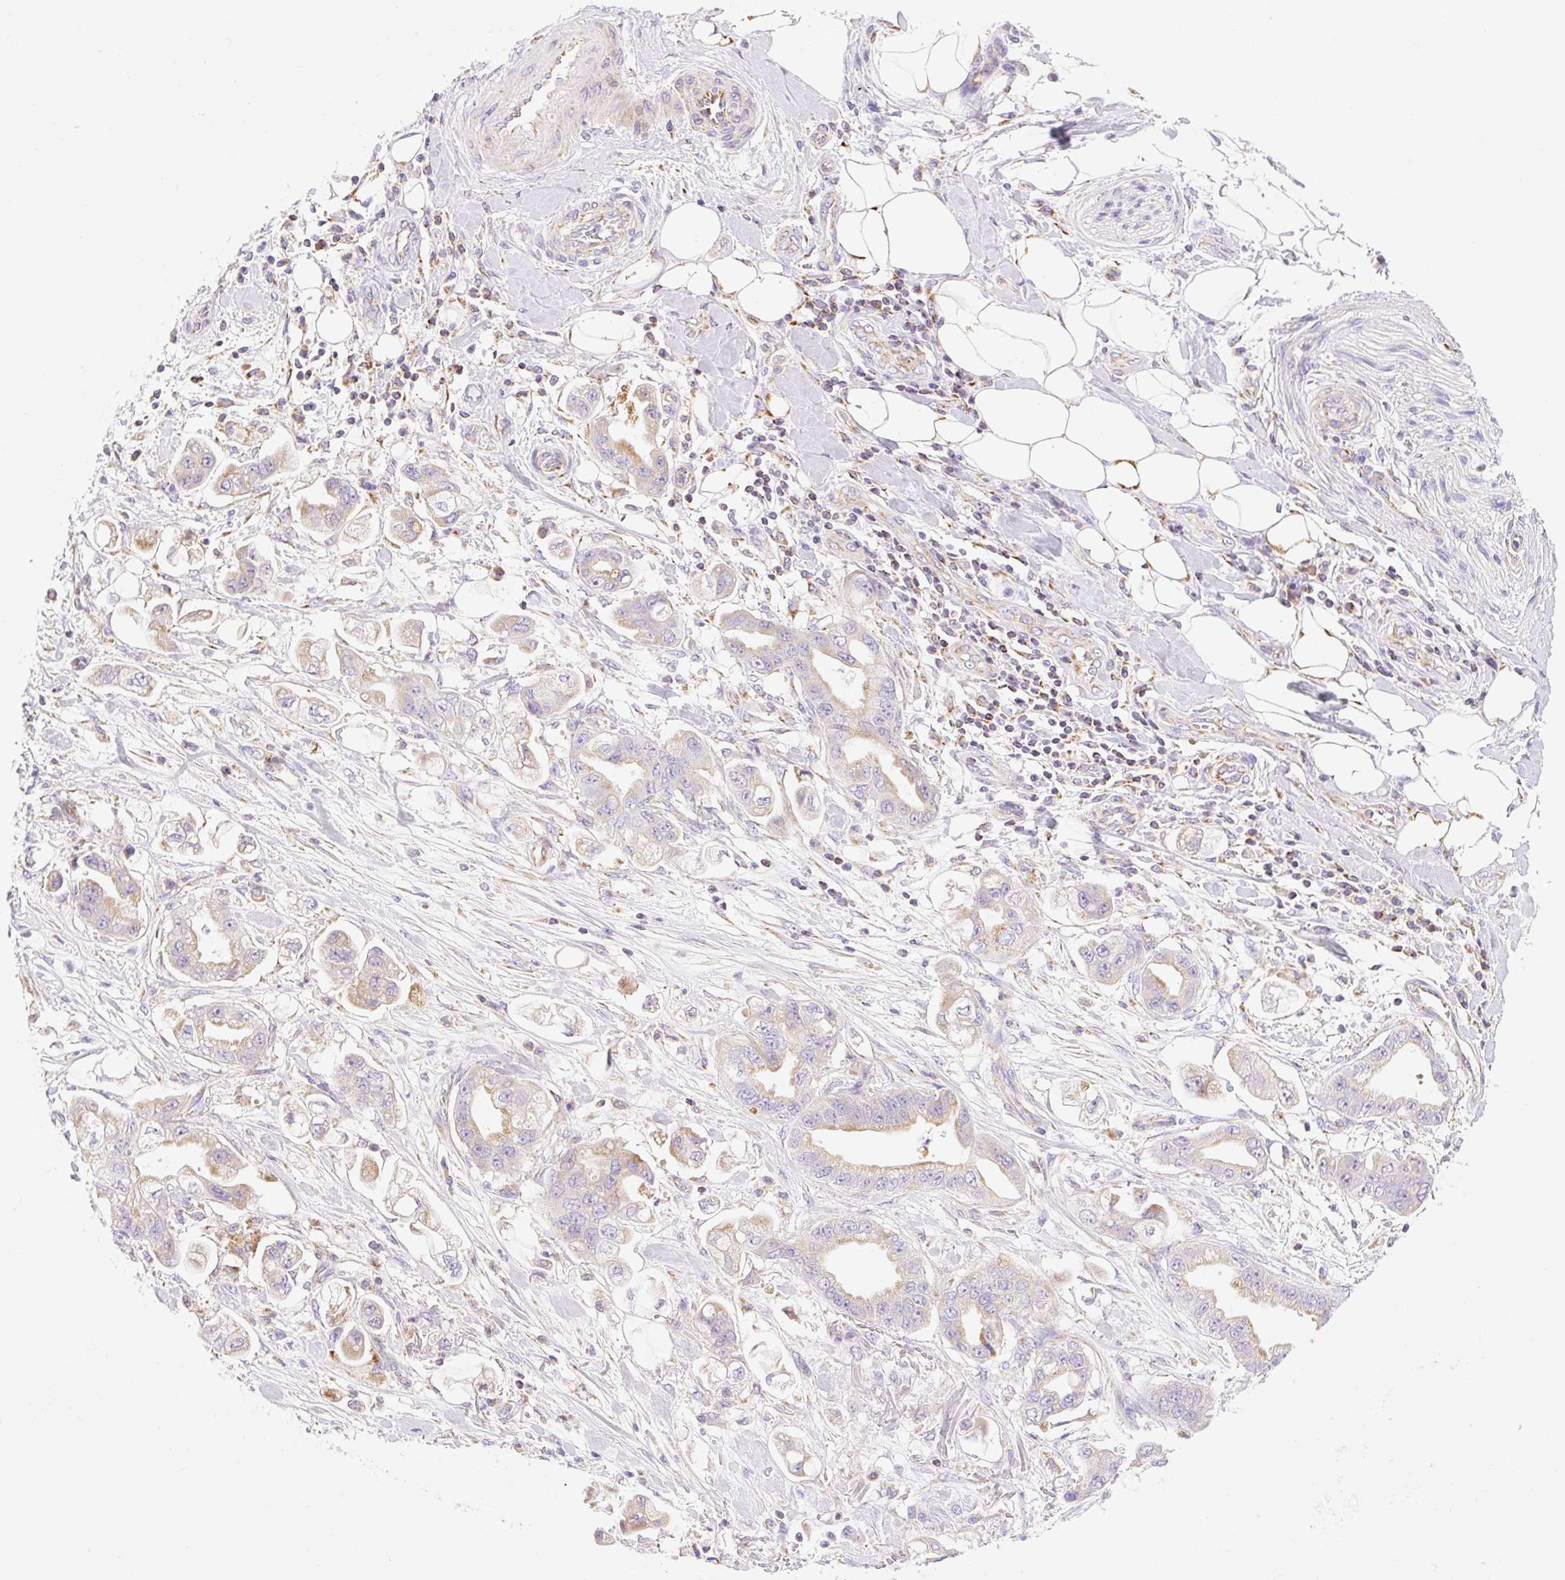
{"staining": {"intensity": "weak", "quantity": "25%-75%", "location": "cytoplasmic/membranous"}, "tissue": "stomach cancer", "cell_type": "Tumor cells", "image_type": "cancer", "snomed": [{"axis": "morphology", "description": "Adenocarcinoma, NOS"}, {"axis": "topography", "description": "Stomach"}], "caption": "A brown stain shows weak cytoplasmic/membranous staining of a protein in adenocarcinoma (stomach) tumor cells. (Brightfield microscopy of DAB IHC at high magnification).", "gene": "ETNK2", "patient": {"sex": "male", "age": 62}}